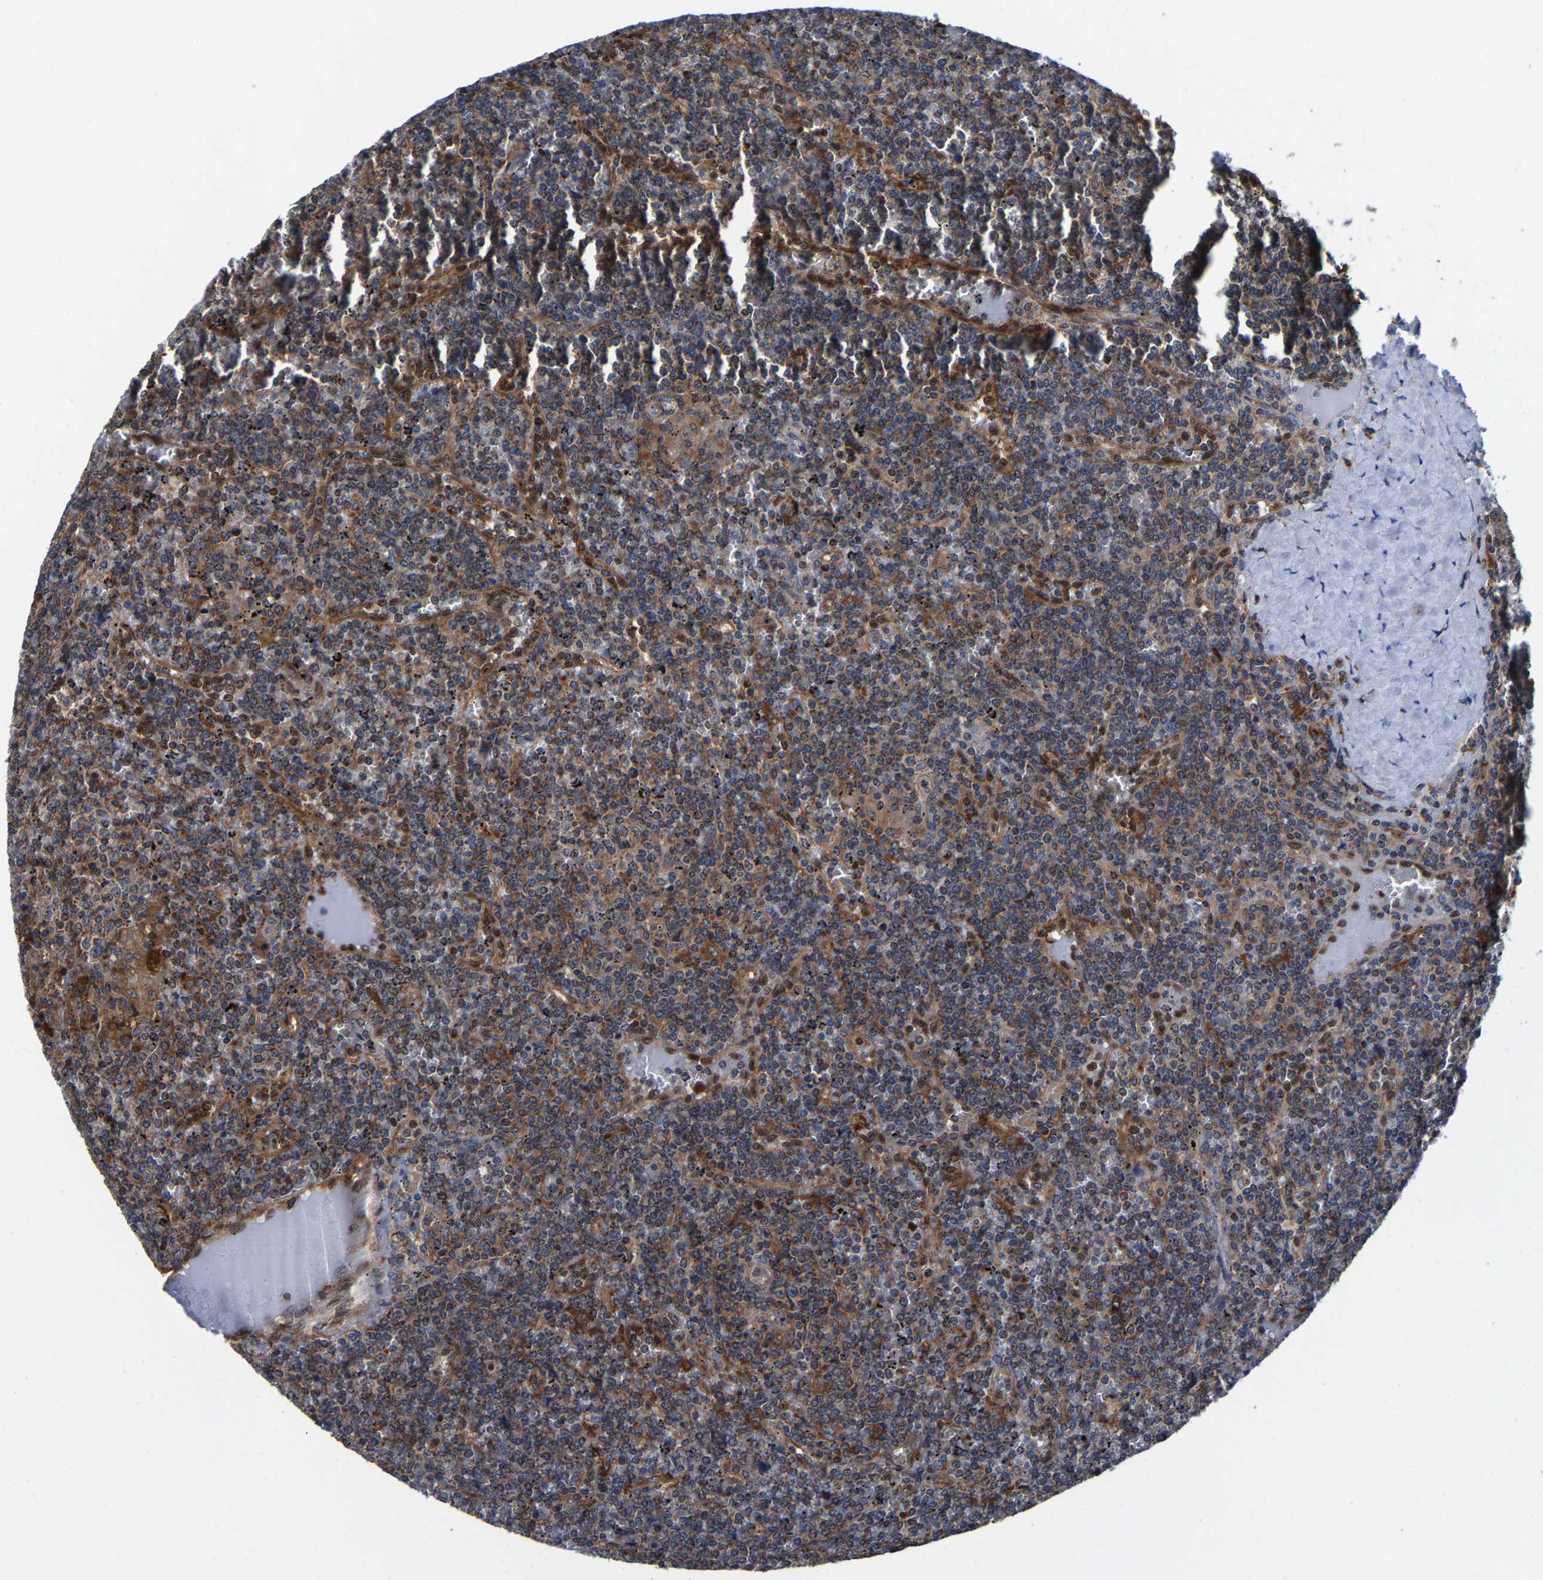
{"staining": {"intensity": "strong", "quantity": "<25%", "location": "cytoplasmic/membranous"}, "tissue": "lymphoma", "cell_type": "Tumor cells", "image_type": "cancer", "snomed": [{"axis": "morphology", "description": "Malignant lymphoma, non-Hodgkin's type, Low grade"}, {"axis": "topography", "description": "Spleen"}], "caption": "High-magnification brightfield microscopy of lymphoma stained with DAB (3,3'-diaminobenzidine) (brown) and counterstained with hematoxylin (blue). tumor cells exhibit strong cytoplasmic/membranous expression is present in approximately<25% of cells. (DAB IHC with brightfield microscopy, high magnification).", "gene": "PFKFB3", "patient": {"sex": "female", "age": 19}}